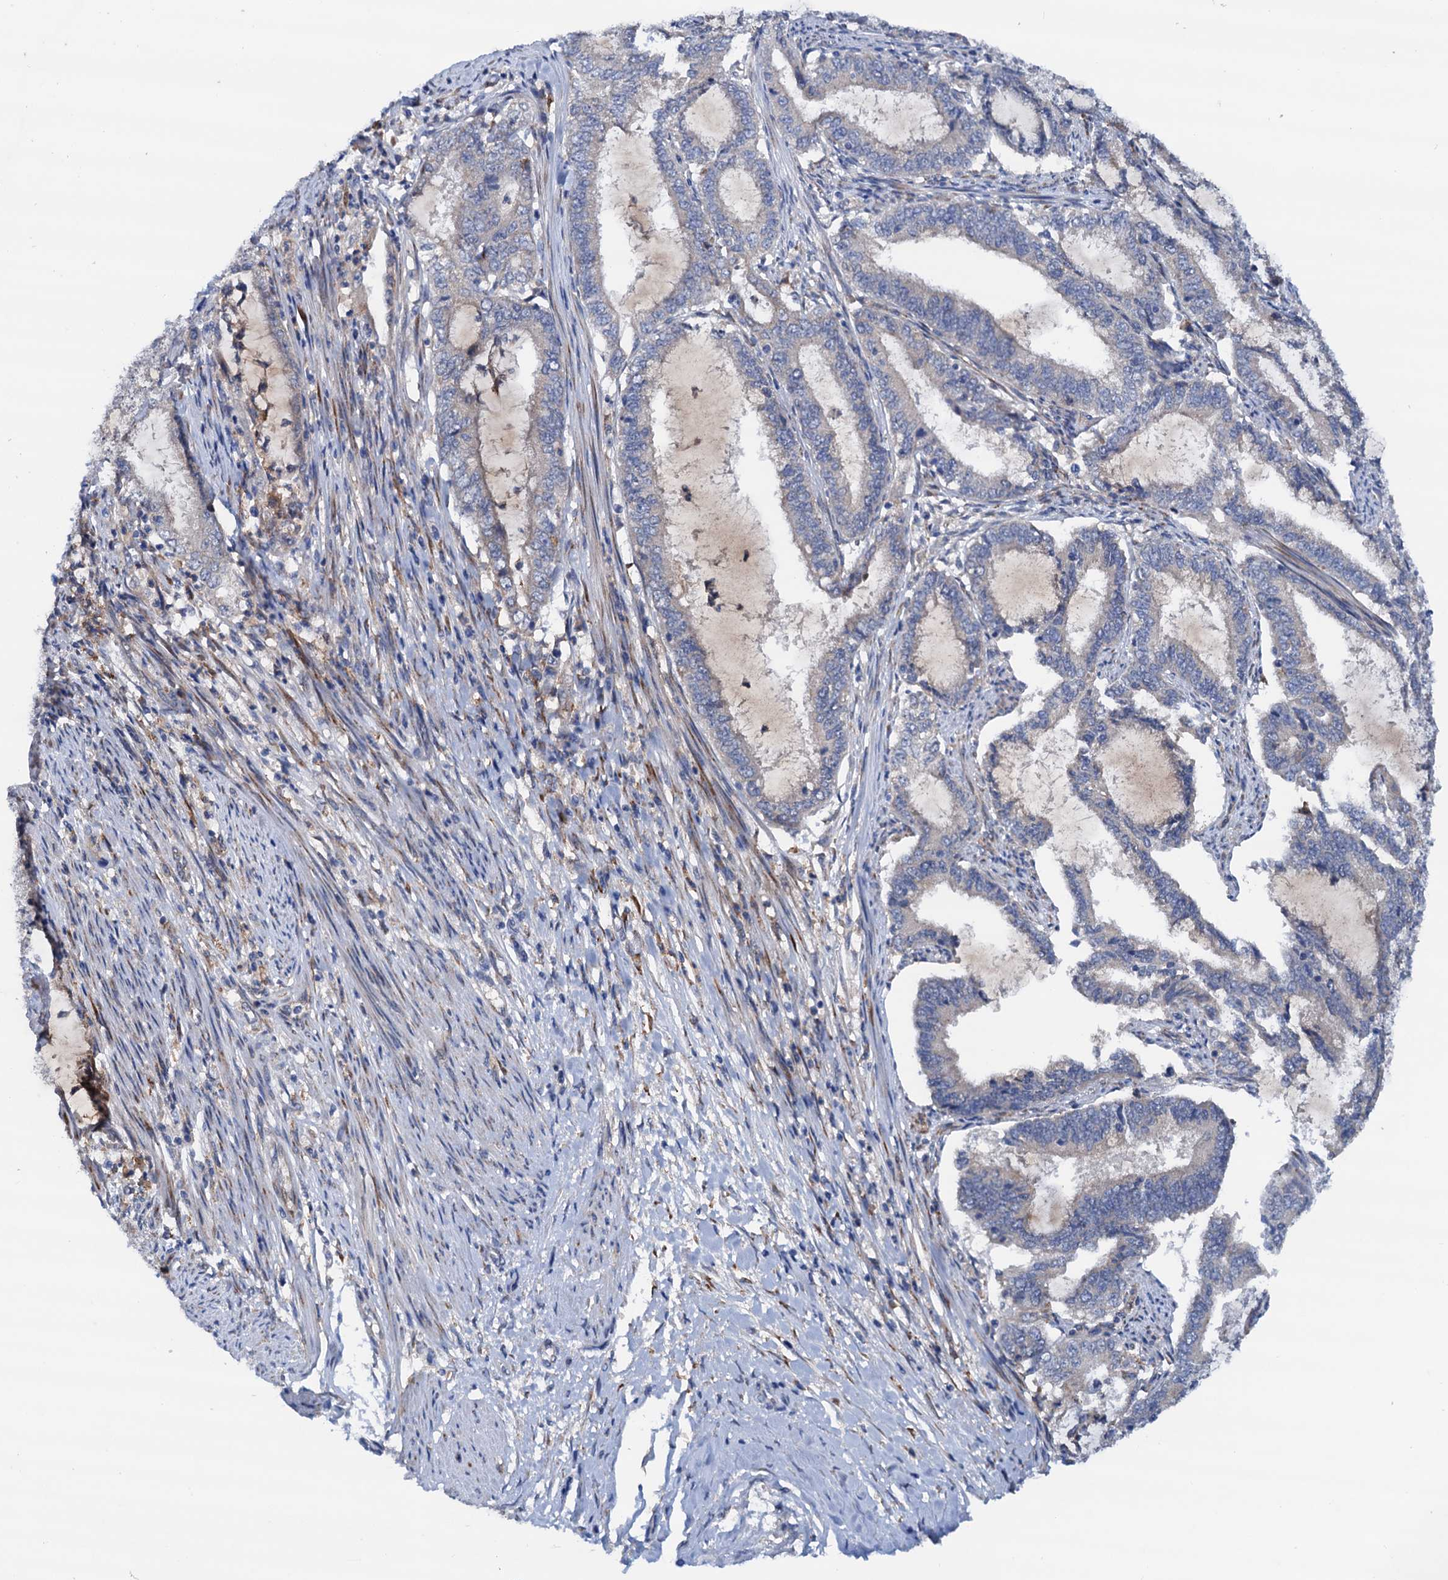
{"staining": {"intensity": "negative", "quantity": "none", "location": "none"}, "tissue": "endometrial cancer", "cell_type": "Tumor cells", "image_type": "cancer", "snomed": [{"axis": "morphology", "description": "Adenocarcinoma, NOS"}, {"axis": "topography", "description": "Endometrium"}], "caption": "Immunohistochemistry photomicrograph of neoplastic tissue: endometrial adenocarcinoma stained with DAB shows no significant protein positivity in tumor cells.", "gene": "RASSF9", "patient": {"sex": "female", "age": 51}}